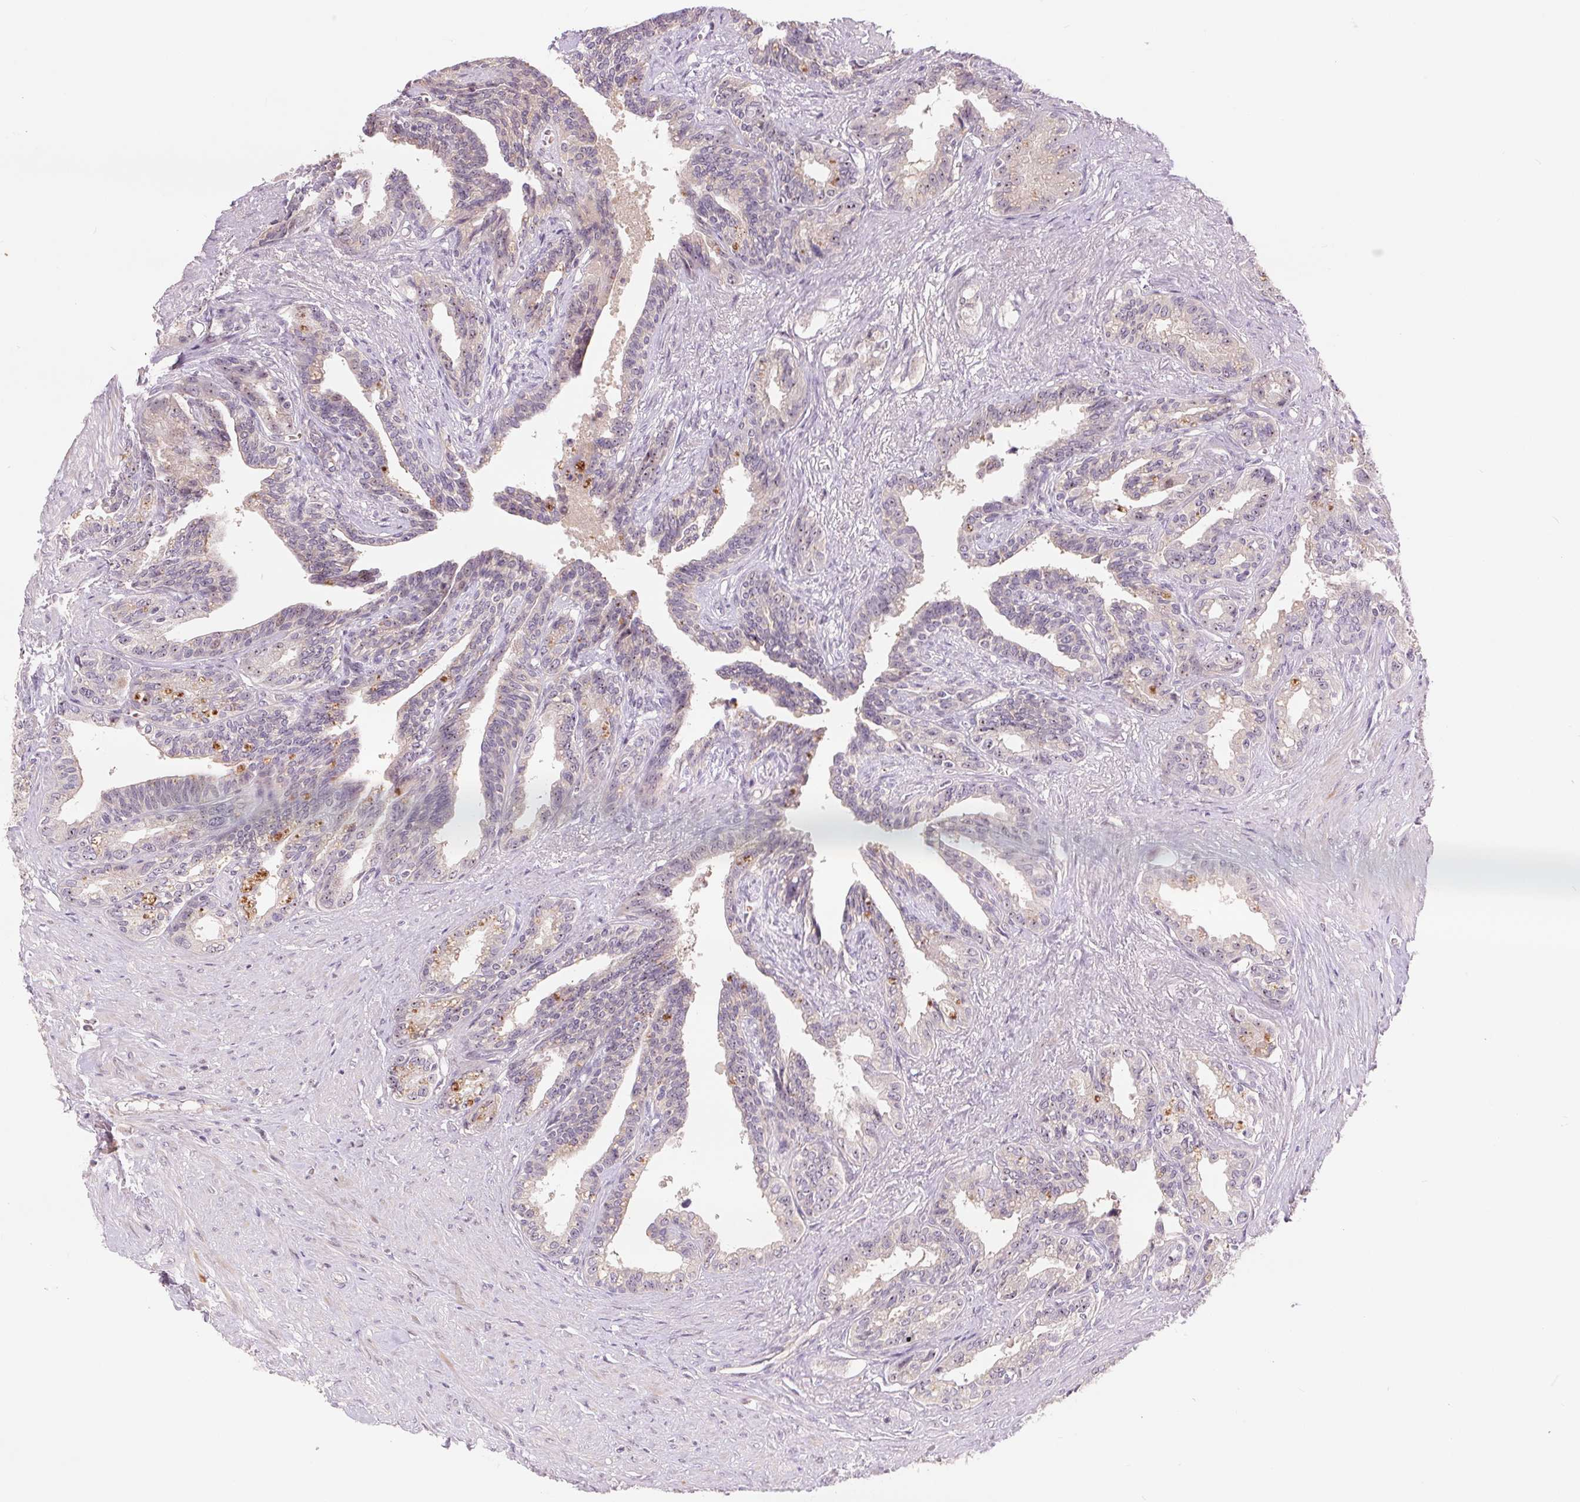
{"staining": {"intensity": "negative", "quantity": "none", "location": "none"}, "tissue": "seminal vesicle", "cell_type": "Glandular cells", "image_type": "normal", "snomed": [{"axis": "morphology", "description": "Normal tissue, NOS"}, {"axis": "morphology", "description": "Urothelial carcinoma, NOS"}, {"axis": "topography", "description": "Urinary bladder"}, {"axis": "topography", "description": "Seminal veicle"}], "caption": "A high-resolution histopathology image shows immunohistochemistry staining of normal seminal vesicle, which reveals no significant expression in glandular cells. (DAB (3,3'-diaminobenzidine) IHC visualized using brightfield microscopy, high magnification).", "gene": "RANBP3L", "patient": {"sex": "male", "age": 76}}